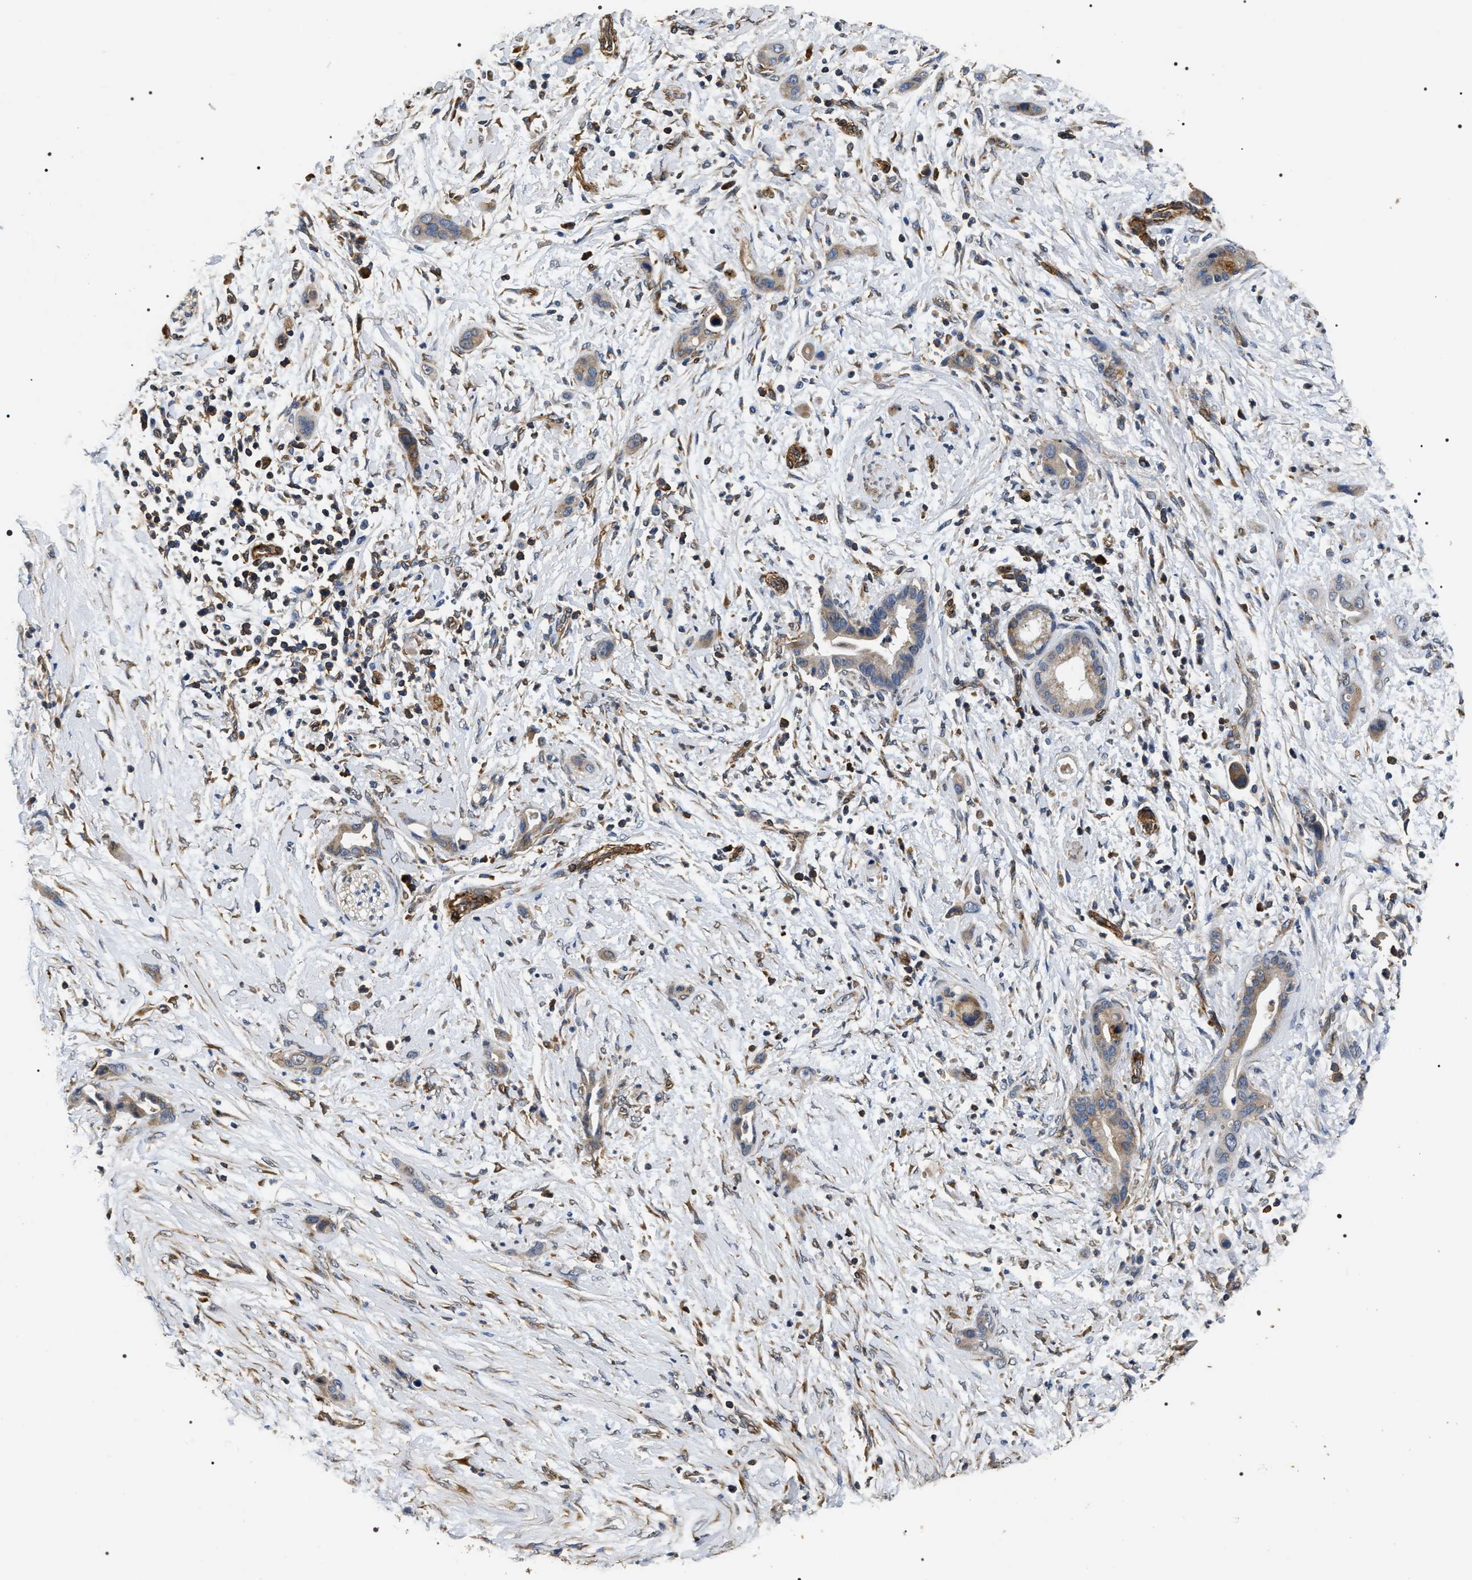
{"staining": {"intensity": "moderate", "quantity": ">75%", "location": "cytoplasmic/membranous"}, "tissue": "pancreatic cancer", "cell_type": "Tumor cells", "image_type": "cancer", "snomed": [{"axis": "morphology", "description": "Adenocarcinoma, NOS"}, {"axis": "topography", "description": "Pancreas"}], "caption": "Human adenocarcinoma (pancreatic) stained with a brown dye shows moderate cytoplasmic/membranous positive positivity in approximately >75% of tumor cells.", "gene": "ZC3HAV1L", "patient": {"sex": "male", "age": 59}}